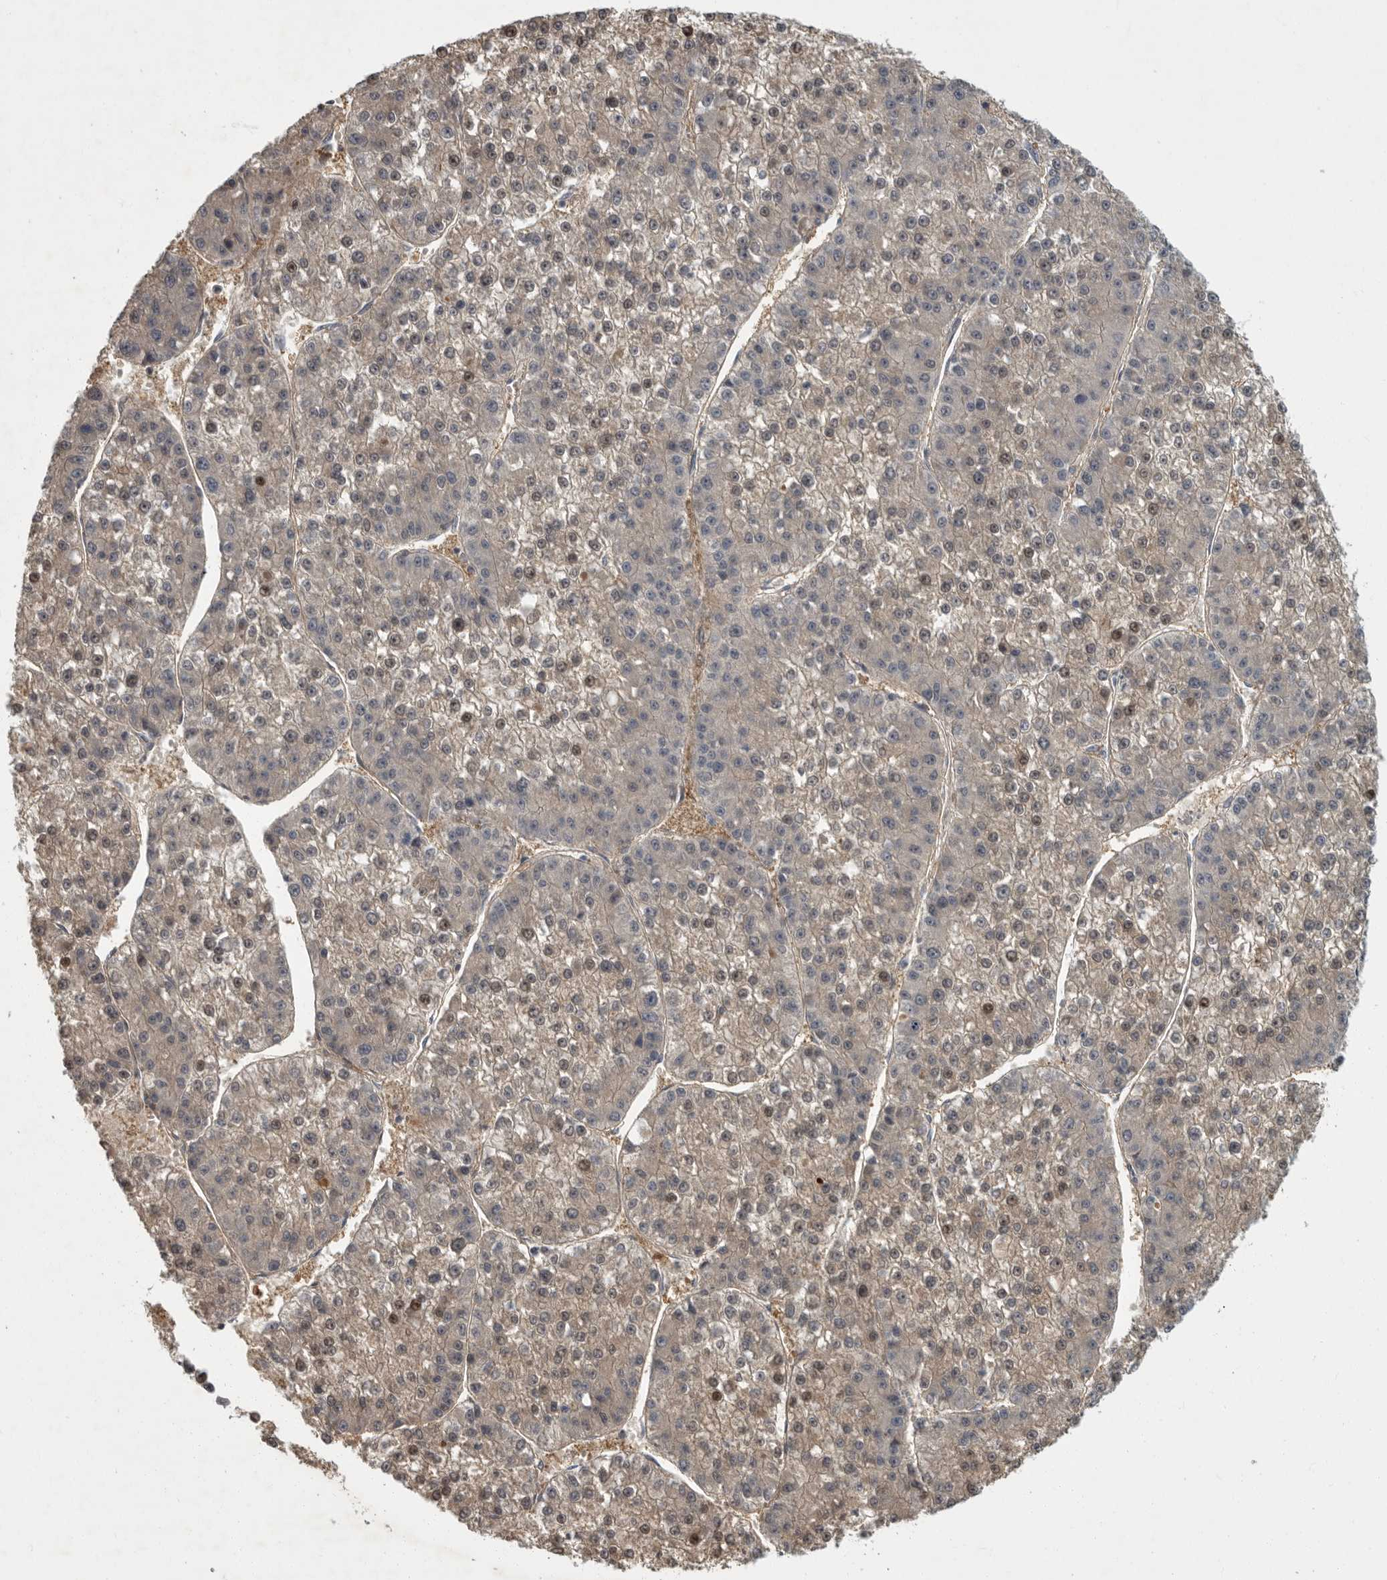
{"staining": {"intensity": "weak", "quantity": "<25%", "location": "cytoplasmic/membranous"}, "tissue": "liver cancer", "cell_type": "Tumor cells", "image_type": "cancer", "snomed": [{"axis": "morphology", "description": "Carcinoma, Hepatocellular, NOS"}, {"axis": "topography", "description": "Liver"}], "caption": "Tumor cells show no significant protein positivity in liver cancer (hepatocellular carcinoma). (Immunohistochemistry (ihc), brightfield microscopy, high magnification).", "gene": "PDE7A", "patient": {"sex": "female", "age": 73}}